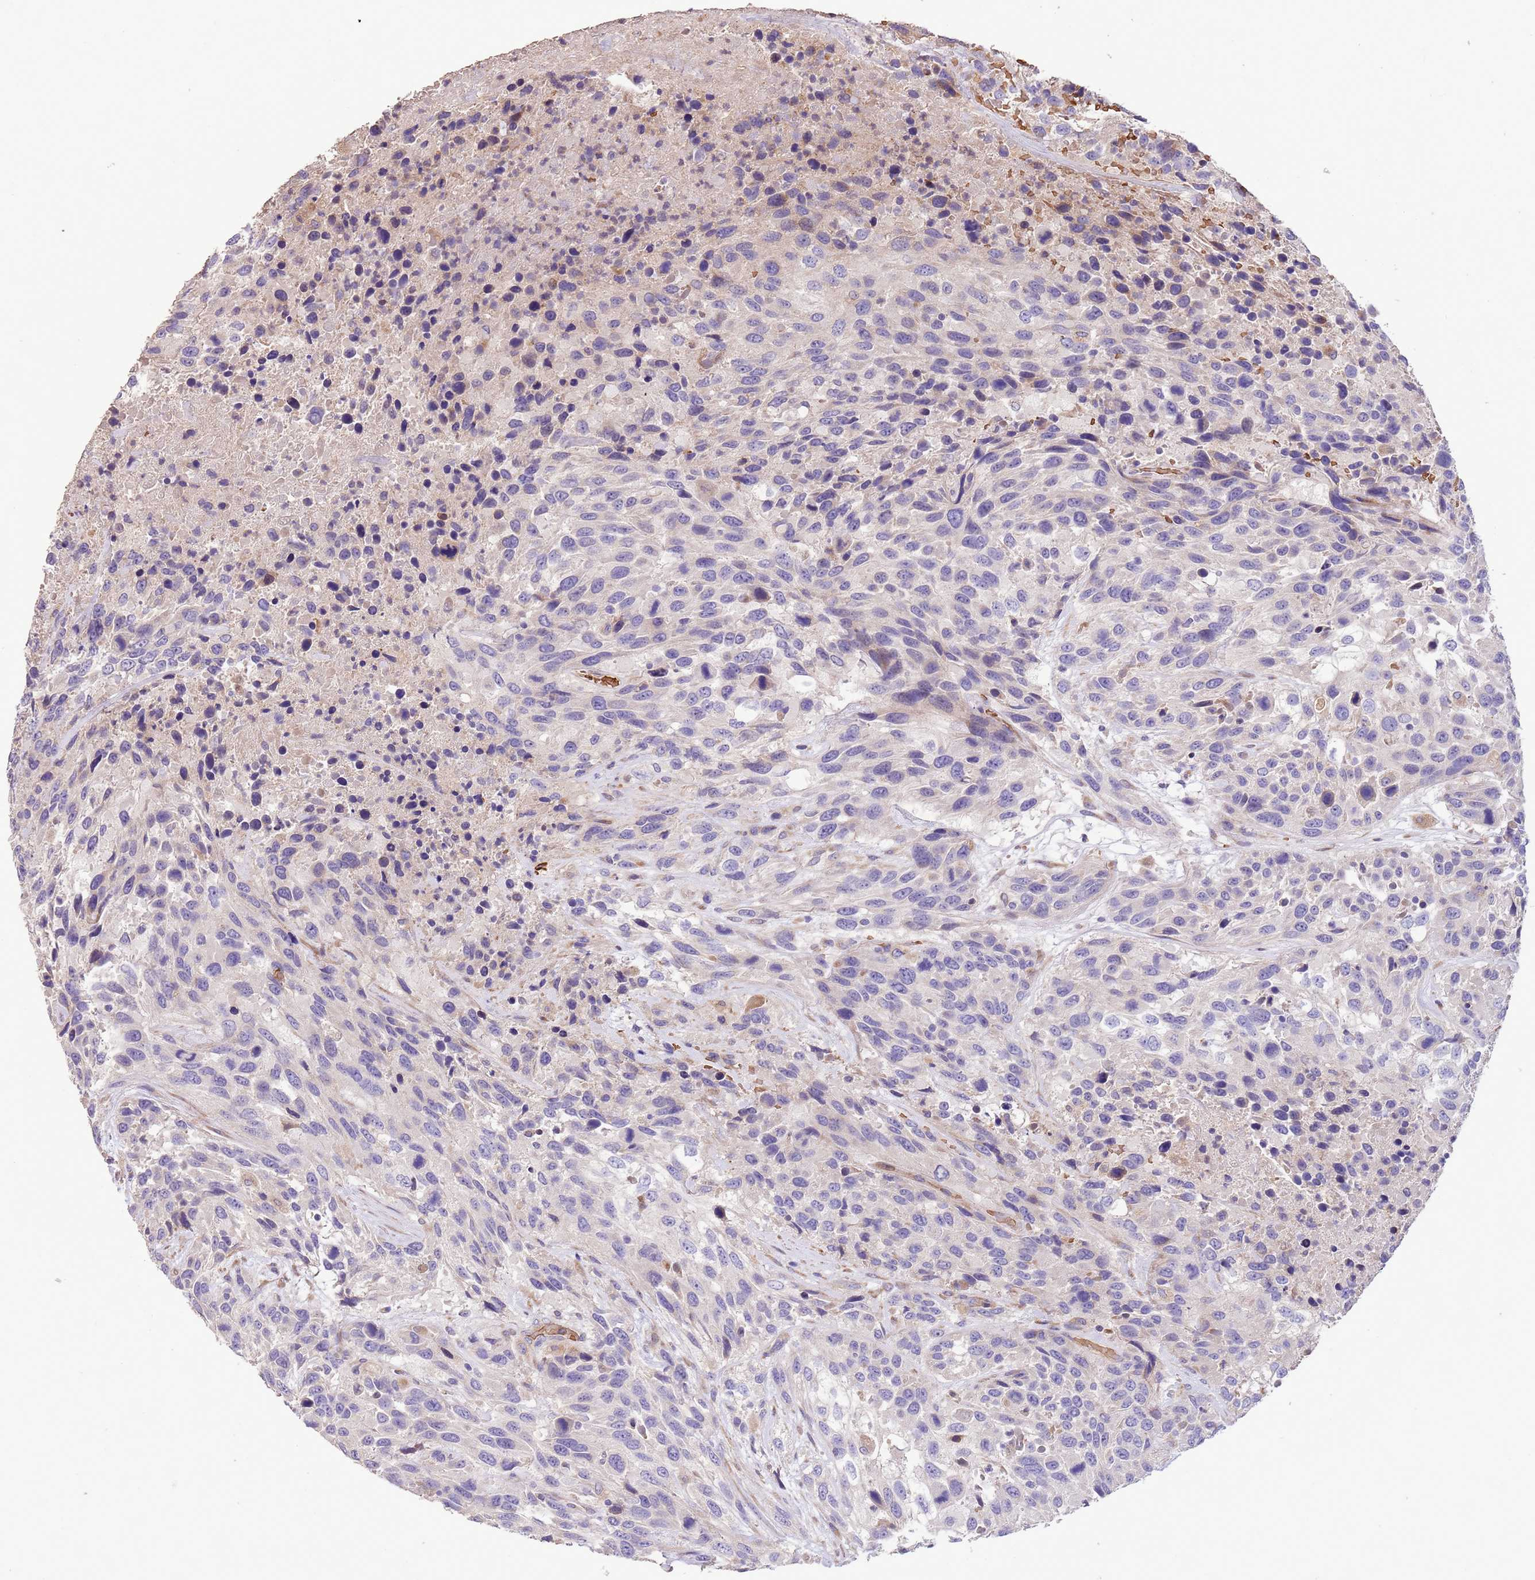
{"staining": {"intensity": "negative", "quantity": "none", "location": "none"}, "tissue": "urothelial cancer", "cell_type": "Tumor cells", "image_type": "cancer", "snomed": [{"axis": "morphology", "description": "Urothelial carcinoma, High grade"}, {"axis": "topography", "description": "Urinary bladder"}], "caption": "The histopathology image displays no significant staining in tumor cells of urothelial cancer.", "gene": "PIGA", "patient": {"sex": "female", "age": 70}}